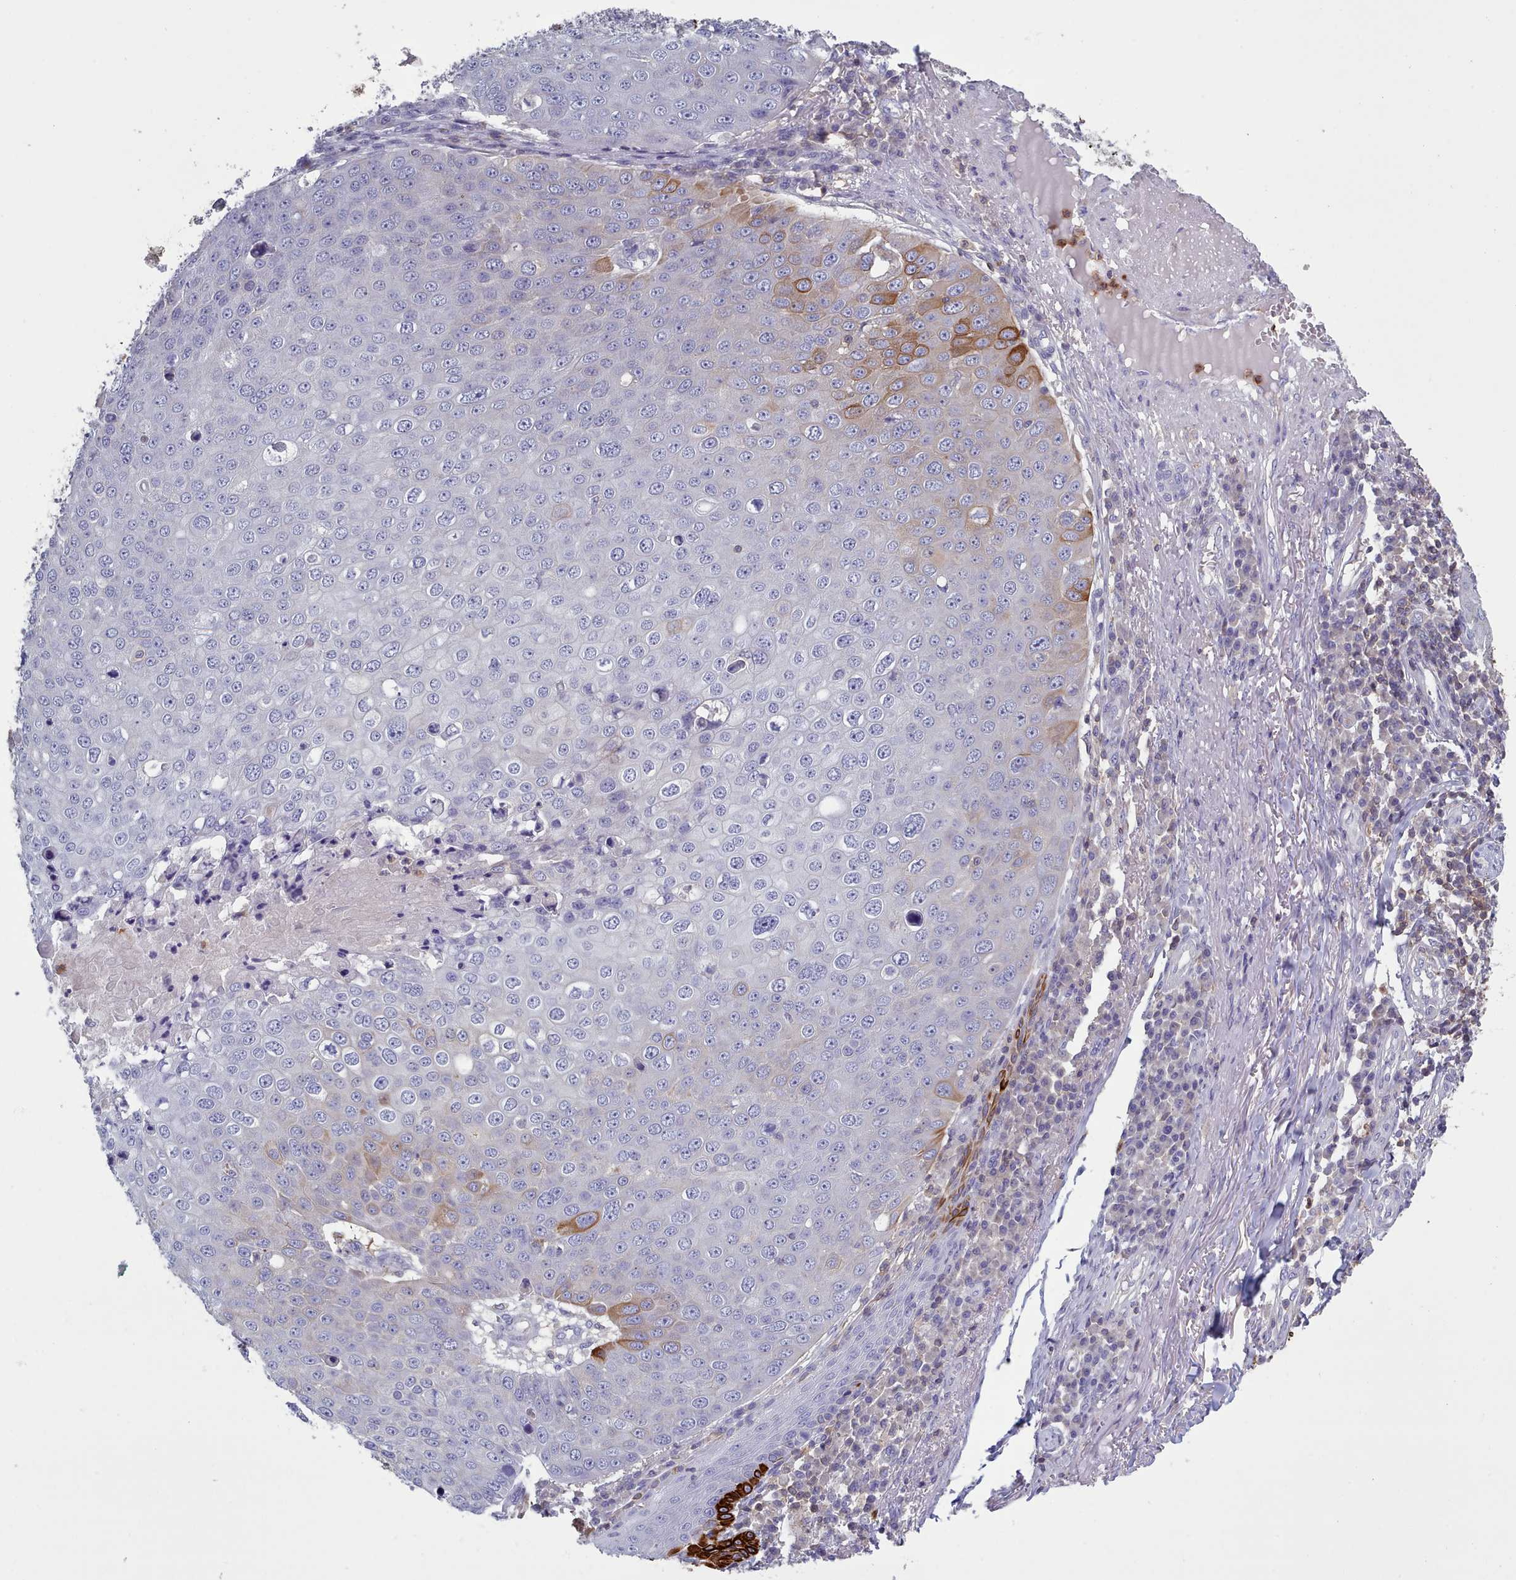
{"staining": {"intensity": "moderate", "quantity": "<25%", "location": "cytoplasmic/membranous"}, "tissue": "skin cancer", "cell_type": "Tumor cells", "image_type": "cancer", "snomed": [{"axis": "morphology", "description": "Squamous cell carcinoma, NOS"}, {"axis": "topography", "description": "Skin"}], "caption": "This image exhibits skin squamous cell carcinoma stained with IHC to label a protein in brown. The cytoplasmic/membranous of tumor cells show moderate positivity for the protein. Nuclei are counter-stained blue.", "gene": "RAC2", "patient": {"sex": "male", "age": 71}}